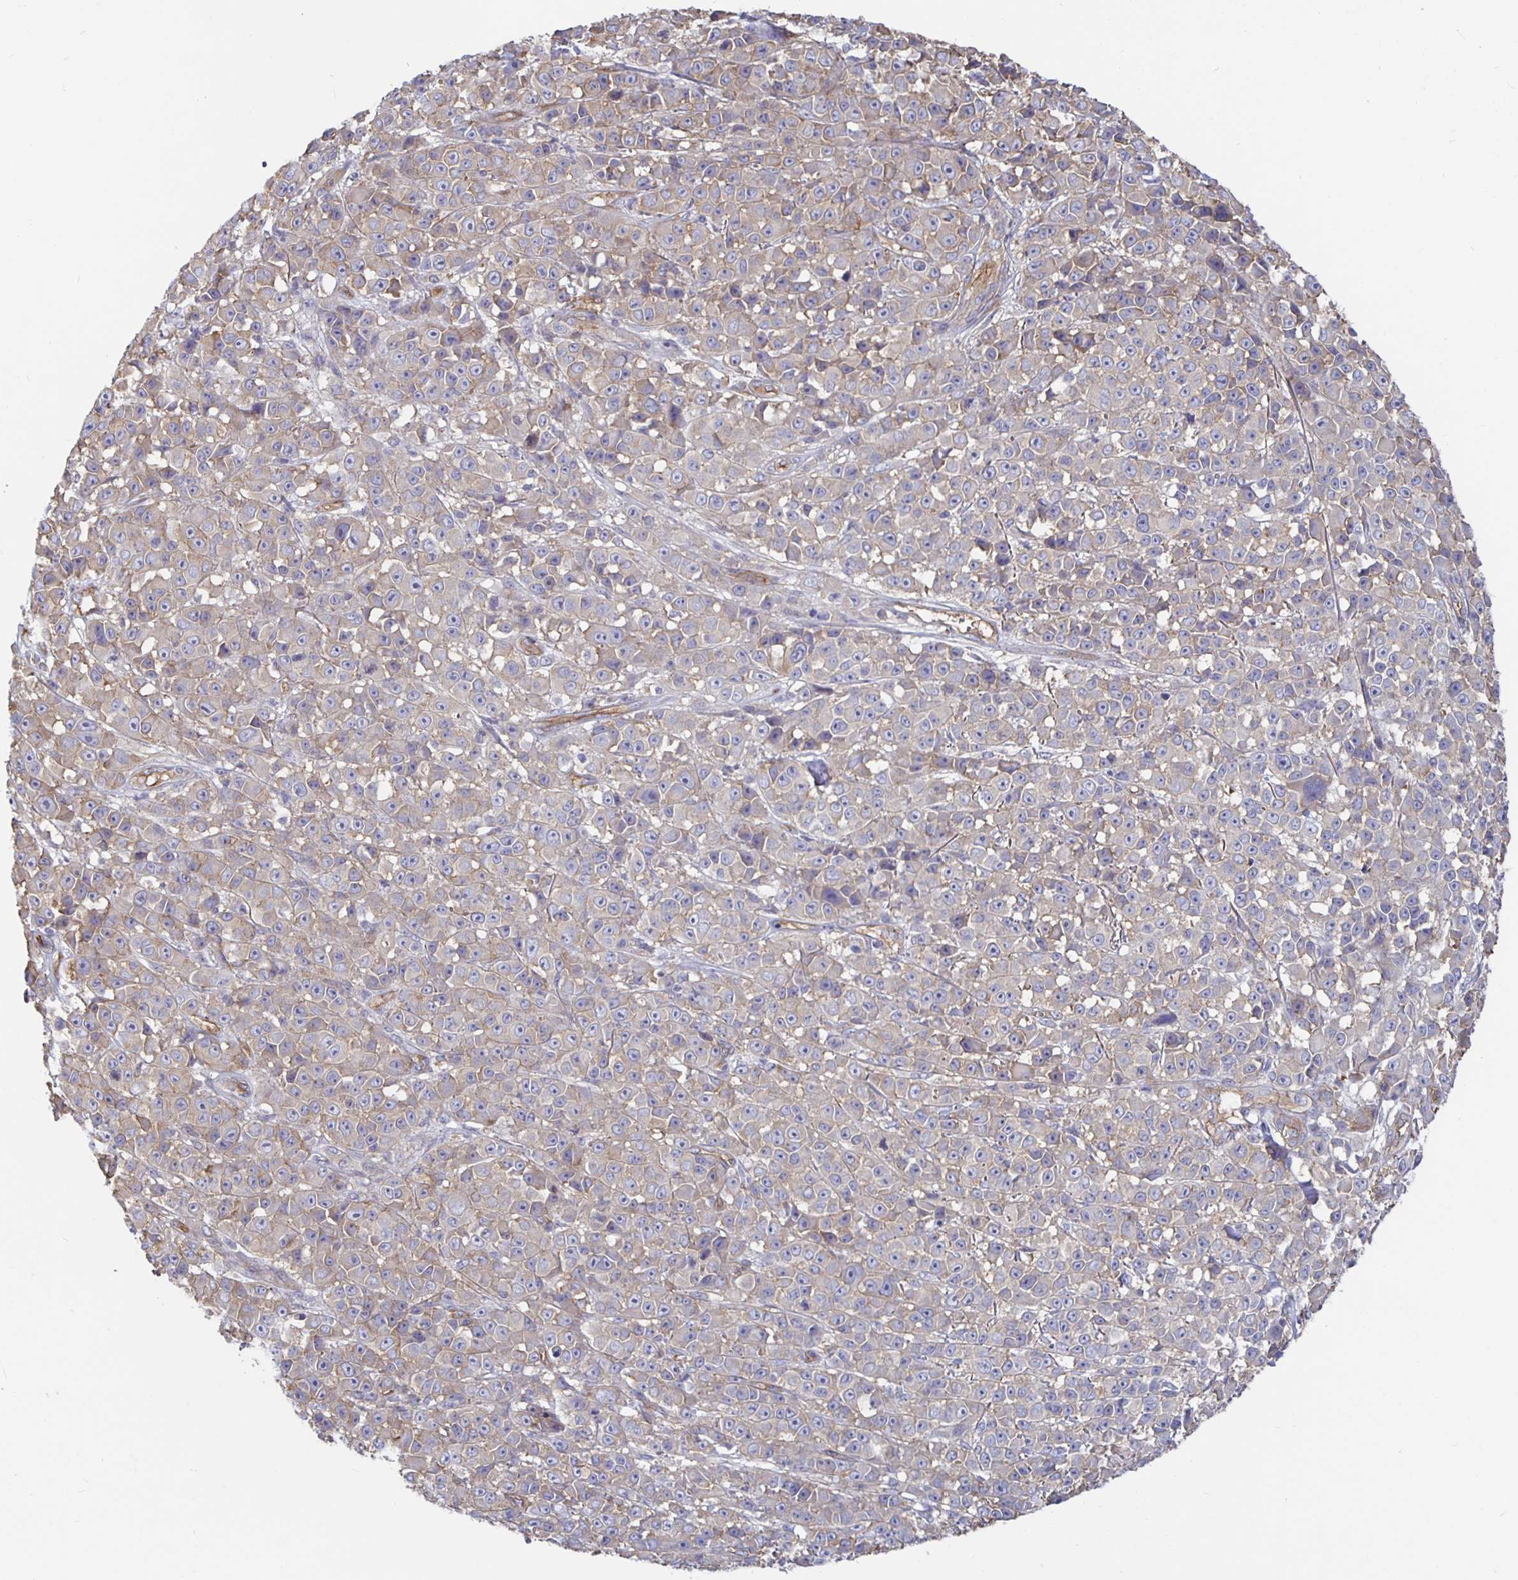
{"staining": {"intensity": "negative", "quantity": "none", "location": "none"}, "tissue": "melanoma", "cell_type": "Tumor cells", "image_type": "cancer", "snomed": [{"axis": "morphology", "description": "Malignant melanoma, NOS"}, {"axis": "topography", "description": "Skin"}, {"axis": "topography", "description": "Skin of back"}], "caption": "An image of human malignant melanoma is negative for staining in tumor cells.", "gene": "ARHGEF39", "patient": {"sex": "male", "age": 91}}